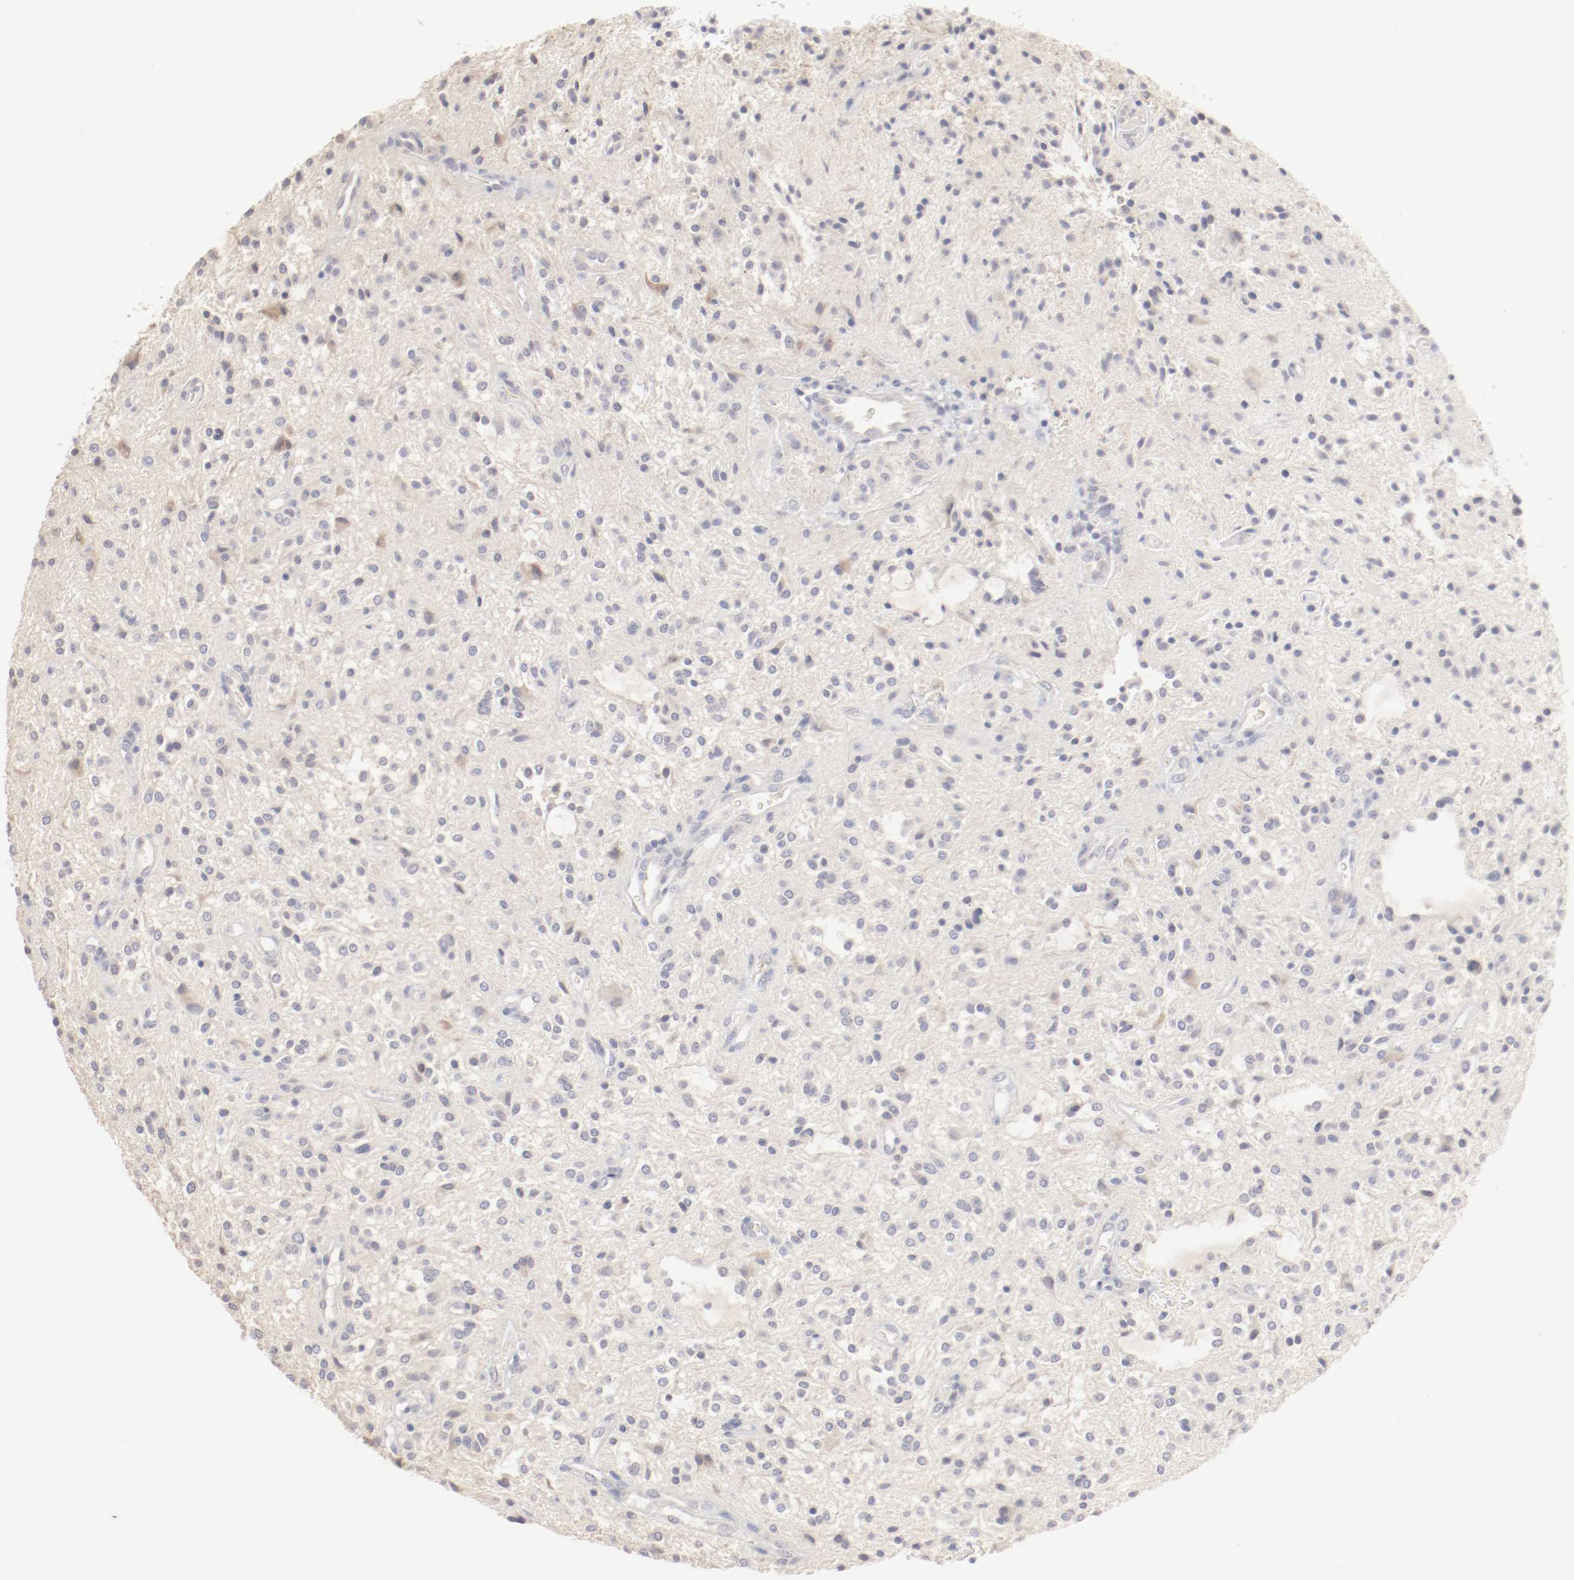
{"staining": {"intensity": "weak", "quantity": "<25%", "location": "cytoplasmic/membranous"}, "tissue": "glioma", "cell_type": "Tumor cells", "image_type": "cancer", "snomed": [{"axis": "morphology", "description": "Glioma, malignant, NOS"}, {"axis": "topography", "description": "Cerebellum"}], "caption": "Glioma (malignant) stained for a protein using immunohistochemistry displays no staining tumor cells.", "gene": "DNAL4", "patient": {"sex": "female", "age": 10}}